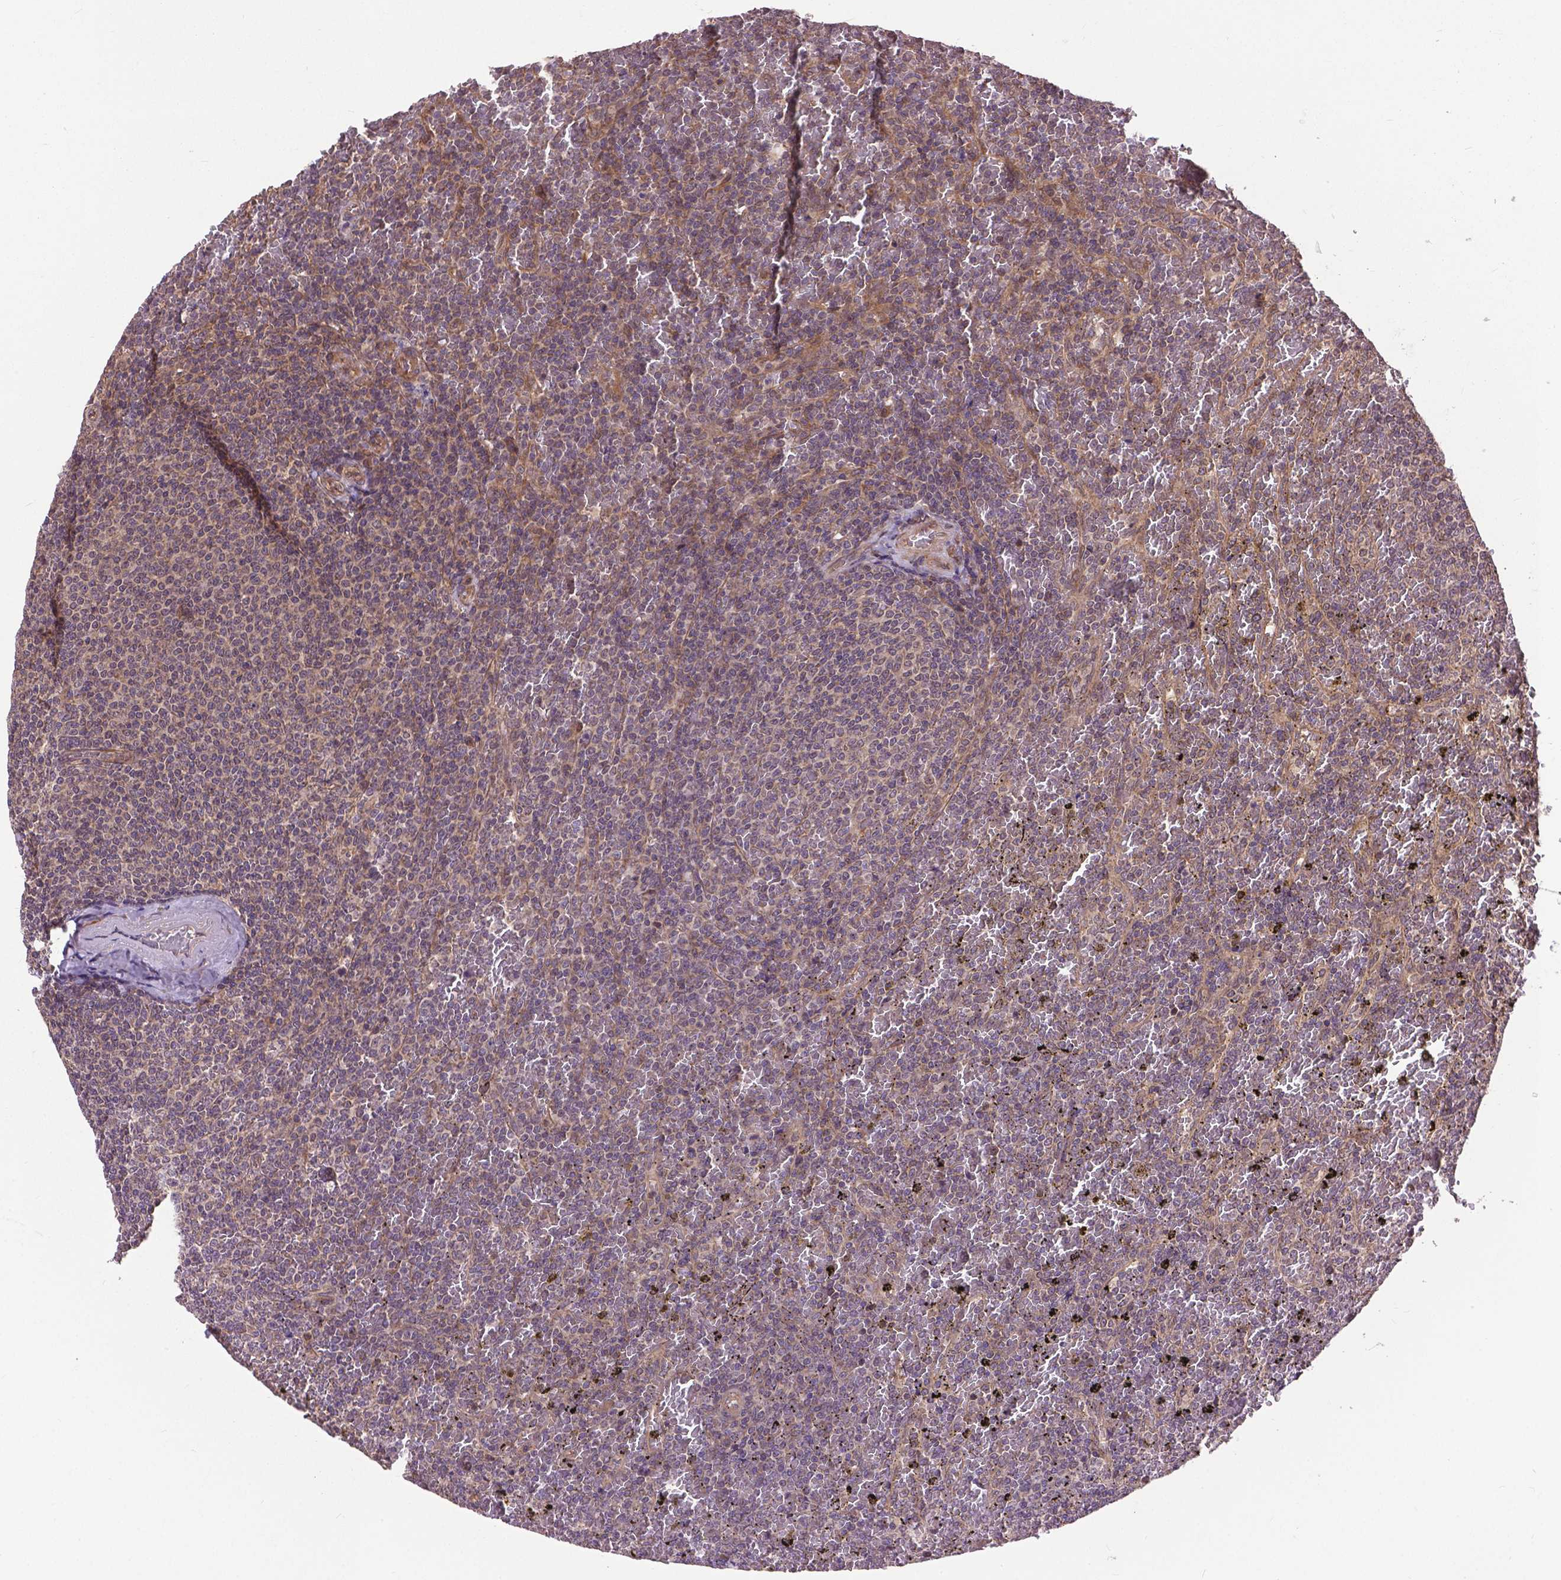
{"staining": {"intensity": "weak", "quantity": ">75%", "location": "cytoplasmic/membranous"}, "tissue": "lymphoma", "cell_type": "Tumor cells", "image_type": "cancer", "snomed": [{"axis": "morphology", "description": "Malignant lymphoma, non-Hodgkin's type, Low grade"}, {"axis": "topography", "description": "Spleen"}], "caption": "IHC of human malignant lymphoma, non-Hodgkin's type (low-grade) displays low levels of weak cytoplasmic/membranous expression in approximately >75% of tumor cells.", "gene": "ZNF616", "patient": {"sex": "female", "age": 77}}